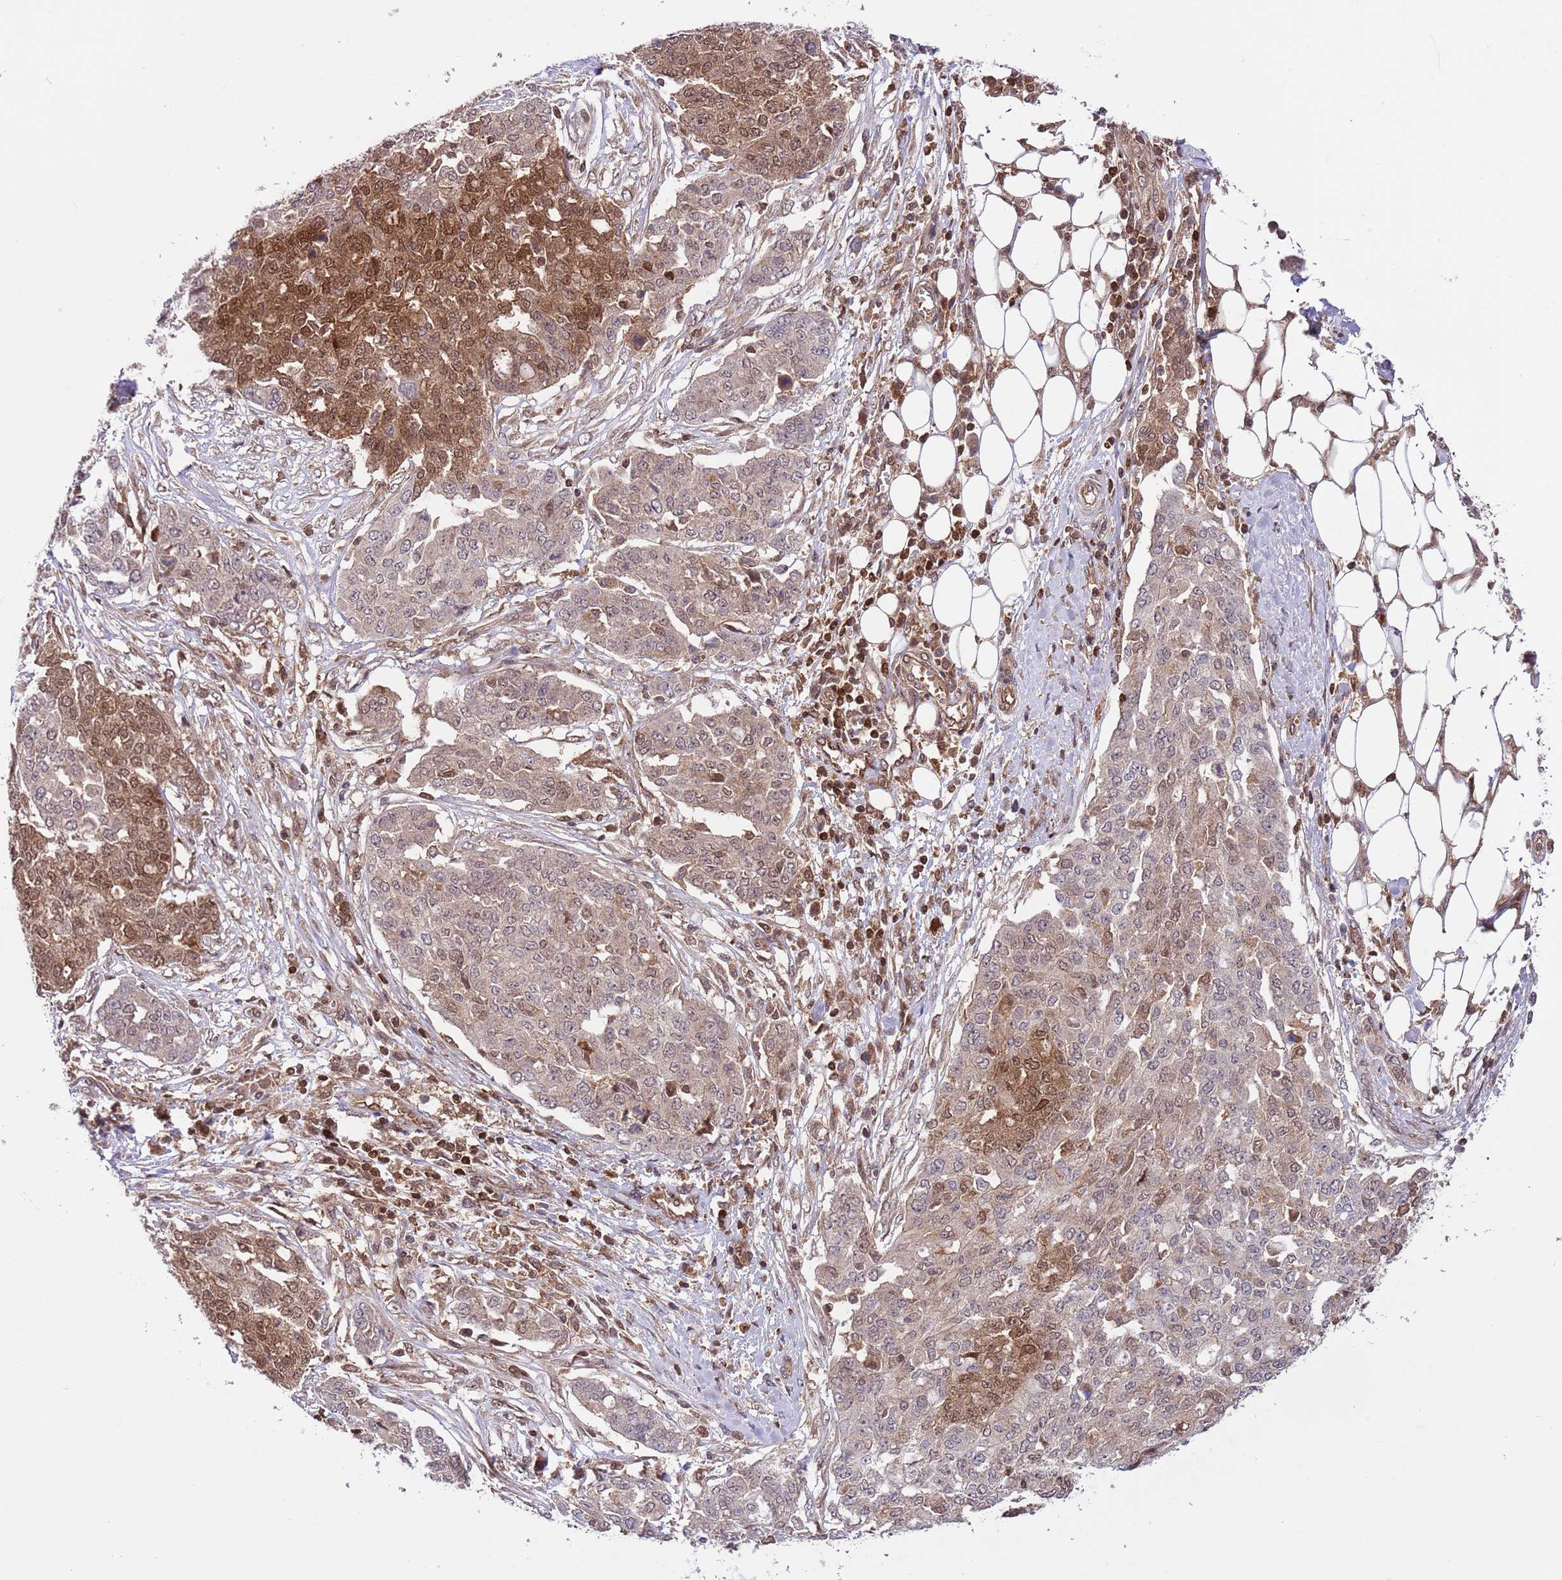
{"staining": {"intensity": "moderate", "quantity": "25%-75%", "location": "cytoplasmic/membranous,nuclear"}, "tissue": "ovarian cancer", "cell_type": "Tumor cells", "image_type": "cancer", "snomed": [{"axis": "morphology", "description": "Cystadenocarcinoma, serous, NOS"}, {"axis": "topography", "description": "Soft tissue"}, {"axis": "topography", "description": "Ovary"}], "caption": "Immunohistochemistry (IHC) (DAB) staining of ovarian cancer (serous cystadenocarcinoma) exhibits moderate cytoplasmic/membranous and nuclear protein staining in about 25%-75% of tumor cells.", "gene": "HDHD2", "patient": {"sex": "female", "age": 57}}